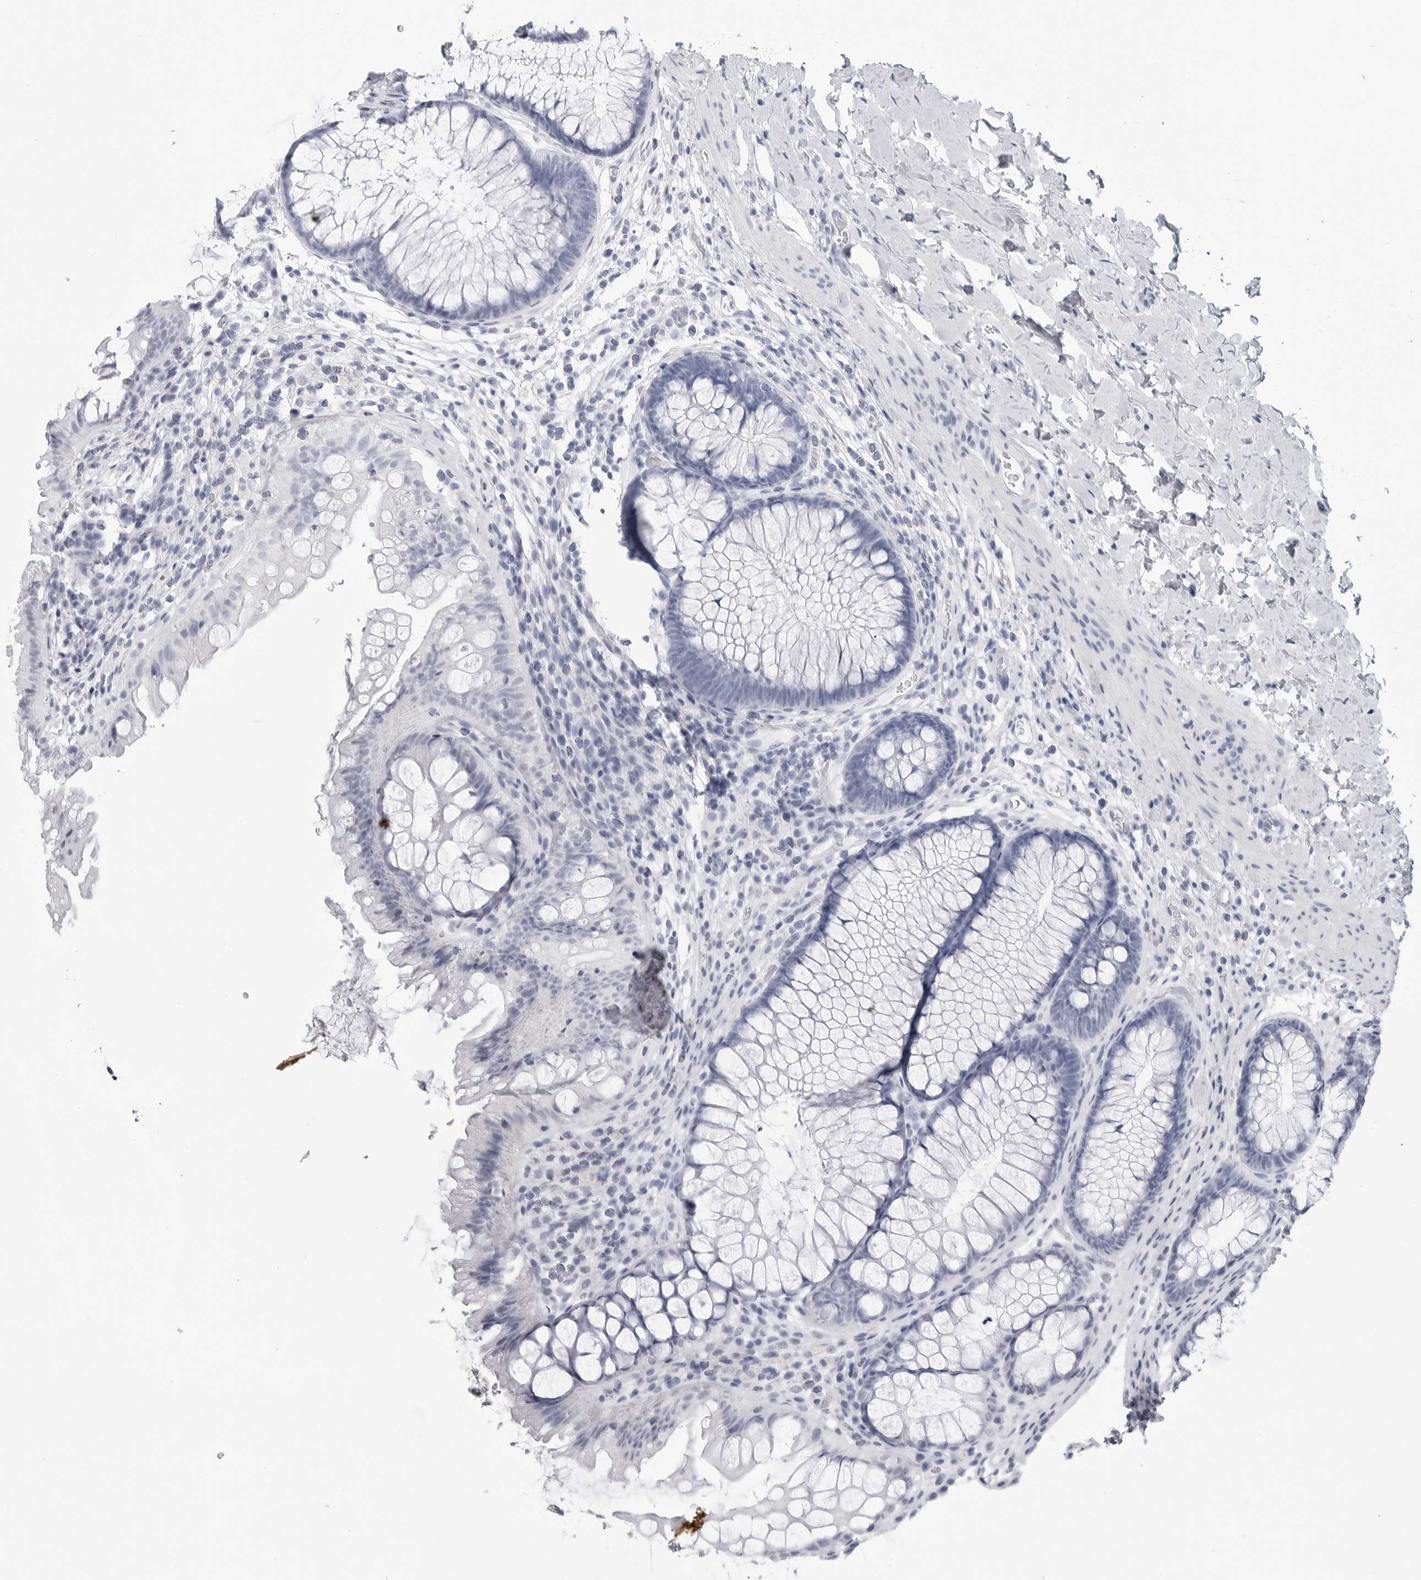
{"staining": {"intensity": "negative", "quantity": "none", "location": "none"}, "tissue": "colon", "cell_type": "Endothelial cells", "image_type": "normal", "snomed": [{"axis": "morphology", "description": "Normal tissue, NOS"}, {"axis": "topography", "description": "Colon"}], "caption": "Immunohistochemistry histopathology image of benign colon stained for a protein (brown), which reveals no staining in endothelial cells. The staining is performed using DAB brown chromogen with nuclei counter-stained in using hematoxylin.", "gene": "CSH1", "patient": {"sex": "female", "age": 62}}